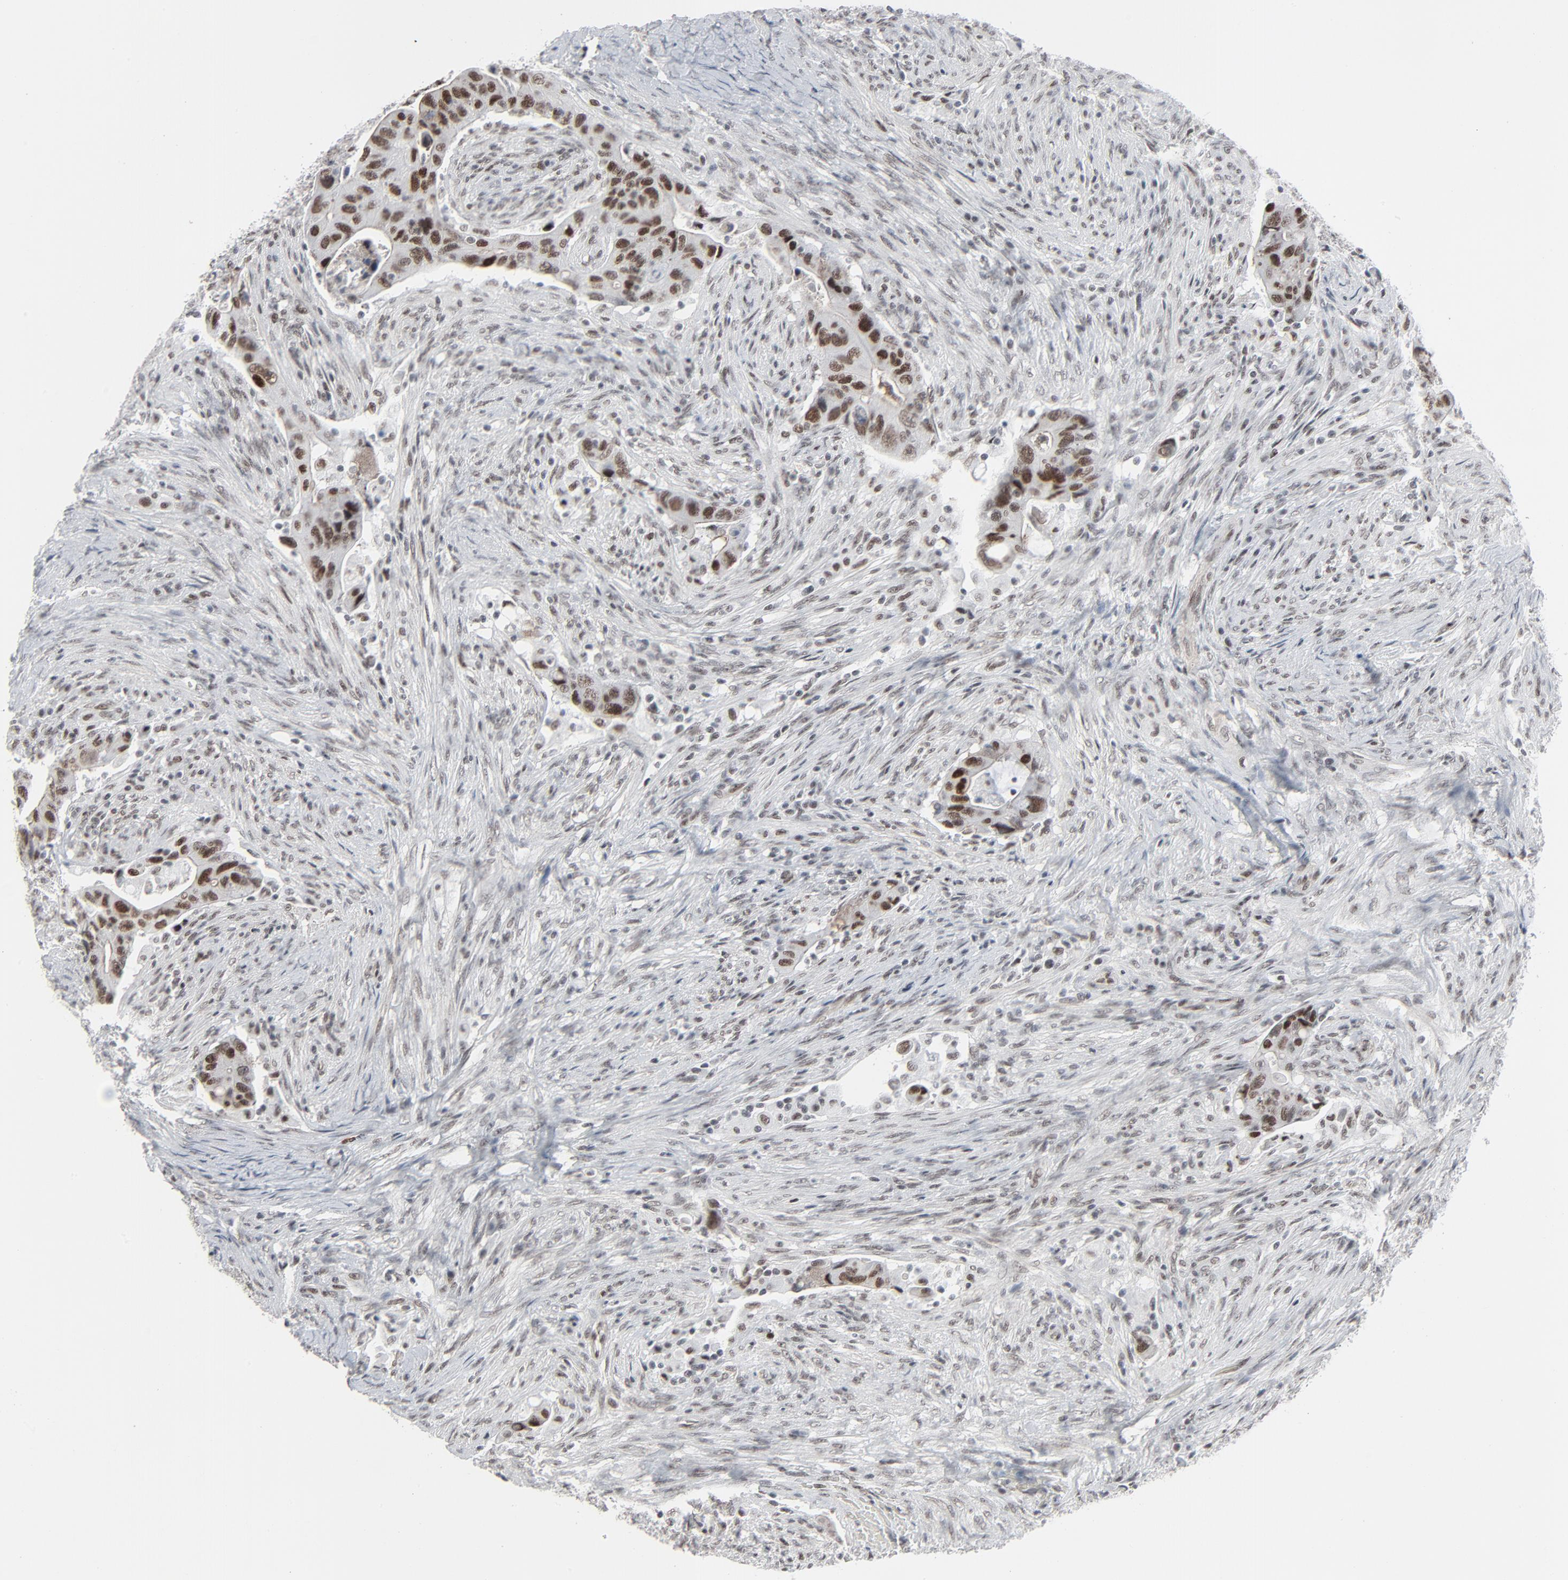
{"staining": {"intensity": "strong", "quantity": "25%-75%", "location": "nuclear"}, "tissue": "colorectal cancer", "cell_type": "Tumor cells", "image_type": "cancer", "snomed": [{"axis": "morphology", "description": "Adenocarcinoma, NOS"}, {"axis": "topography", "description": "Rectum"}], "caption": "This is a histology image of immunohistochemistry staining of colorectal cancer (adenocarcinoma), which shows strong expression in the nuclear of tumor cells.", "gene": "FBXO28", "patient": {"sex": "female", "age": 71}}